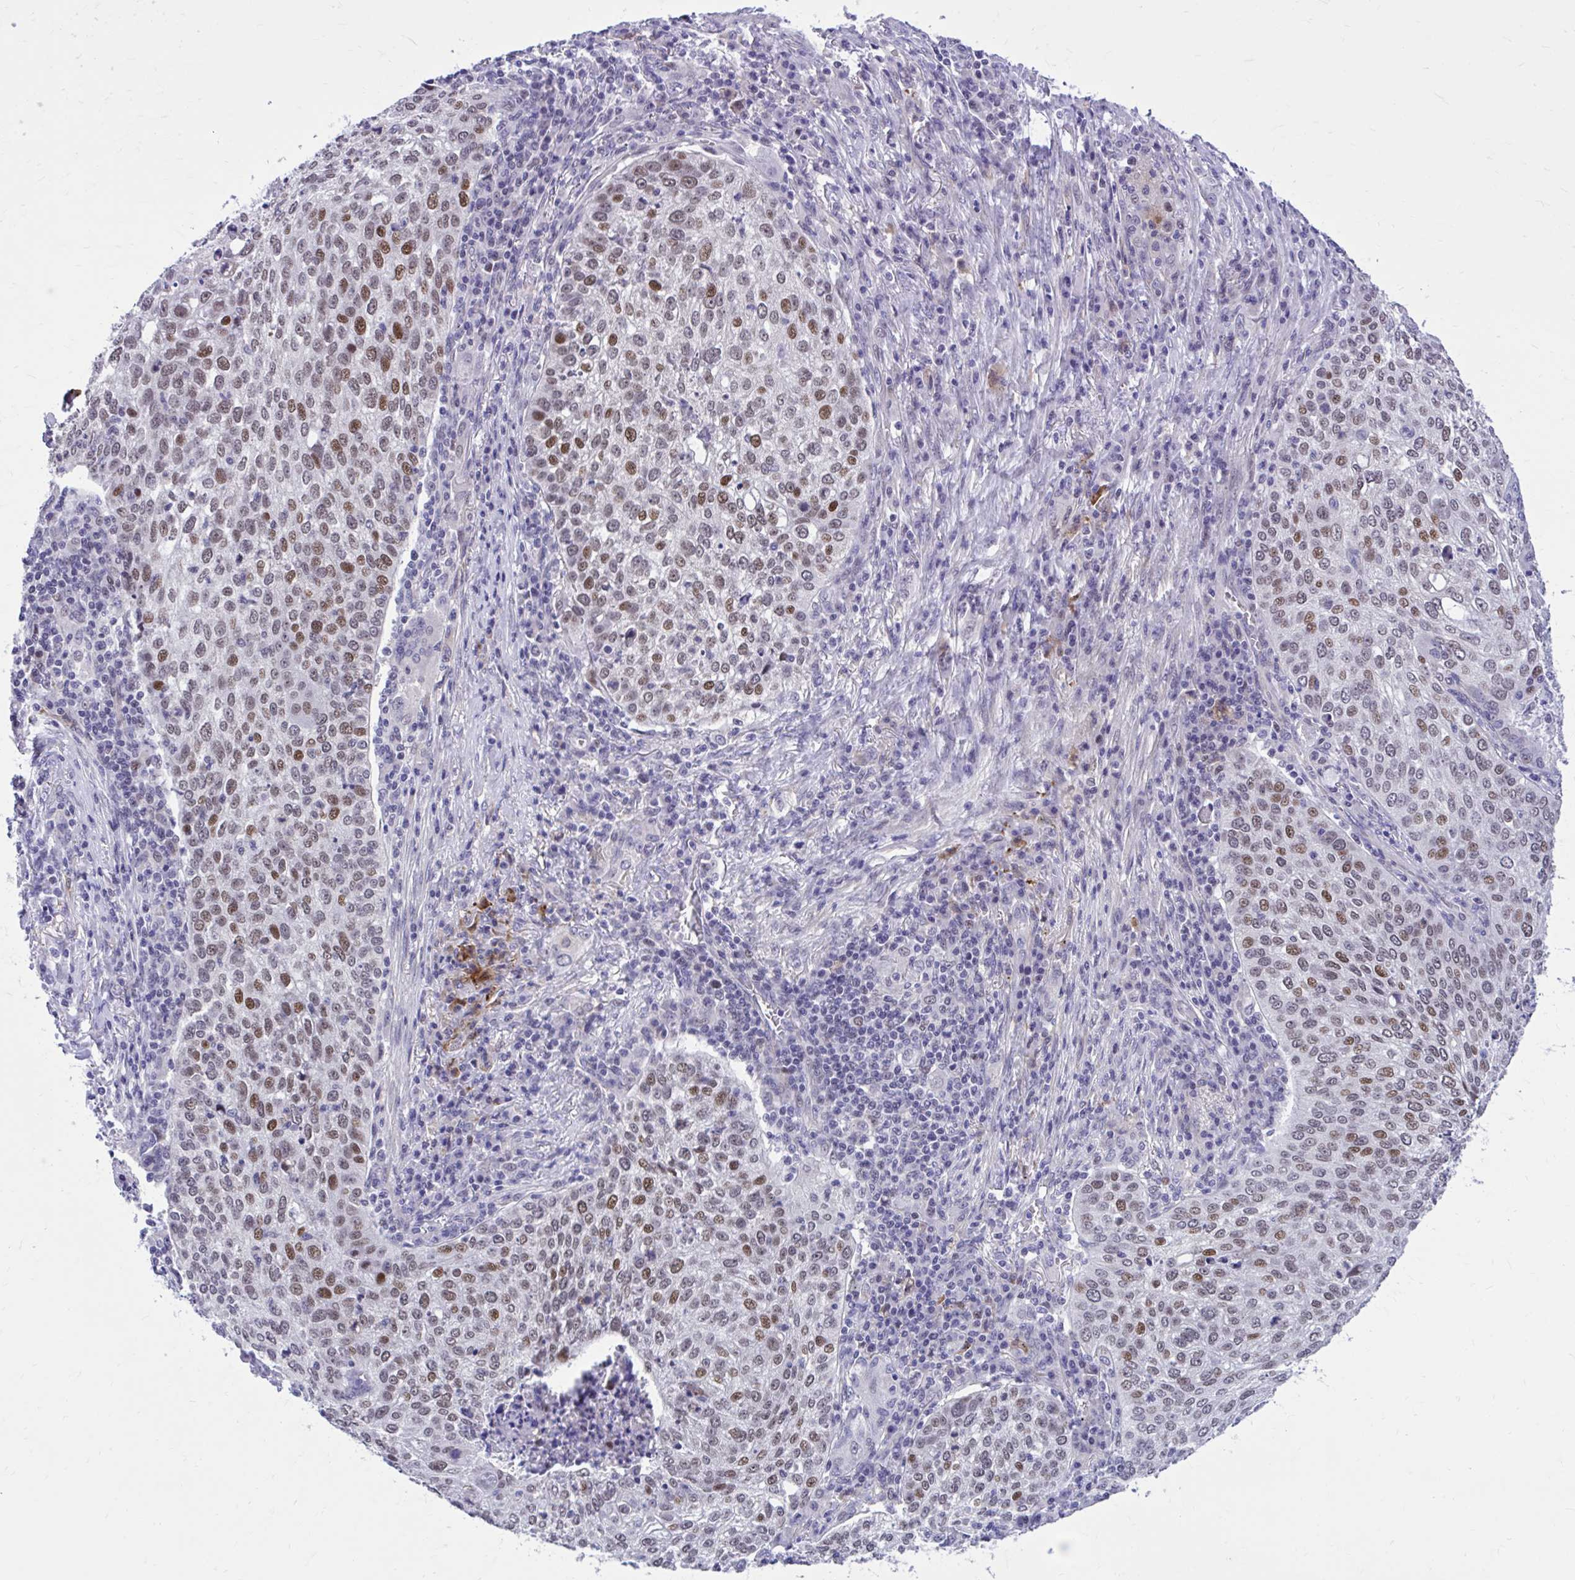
{"staining": {"intensity": "moderate", "quantity": "25%-75%", "location": "nuclear"}, "tissue": "lung cancer", "cell_type": "Tumor cells", "image_type": "cancer", "snomed": [{"axis": "morphology", "description": "Squamous cell carcinoma, NOS"}, {"axis": "topography", "description": "Lung"}], "caption": "The histopathology image reveals immunohistochemical staining of lung squamous cell carcinoma. There is moderate nuclear positivity is seen in about 25%-75% of tumor cells.", "gene": "ZBTB25", "patient": {"sex": "male", "age": 63}}